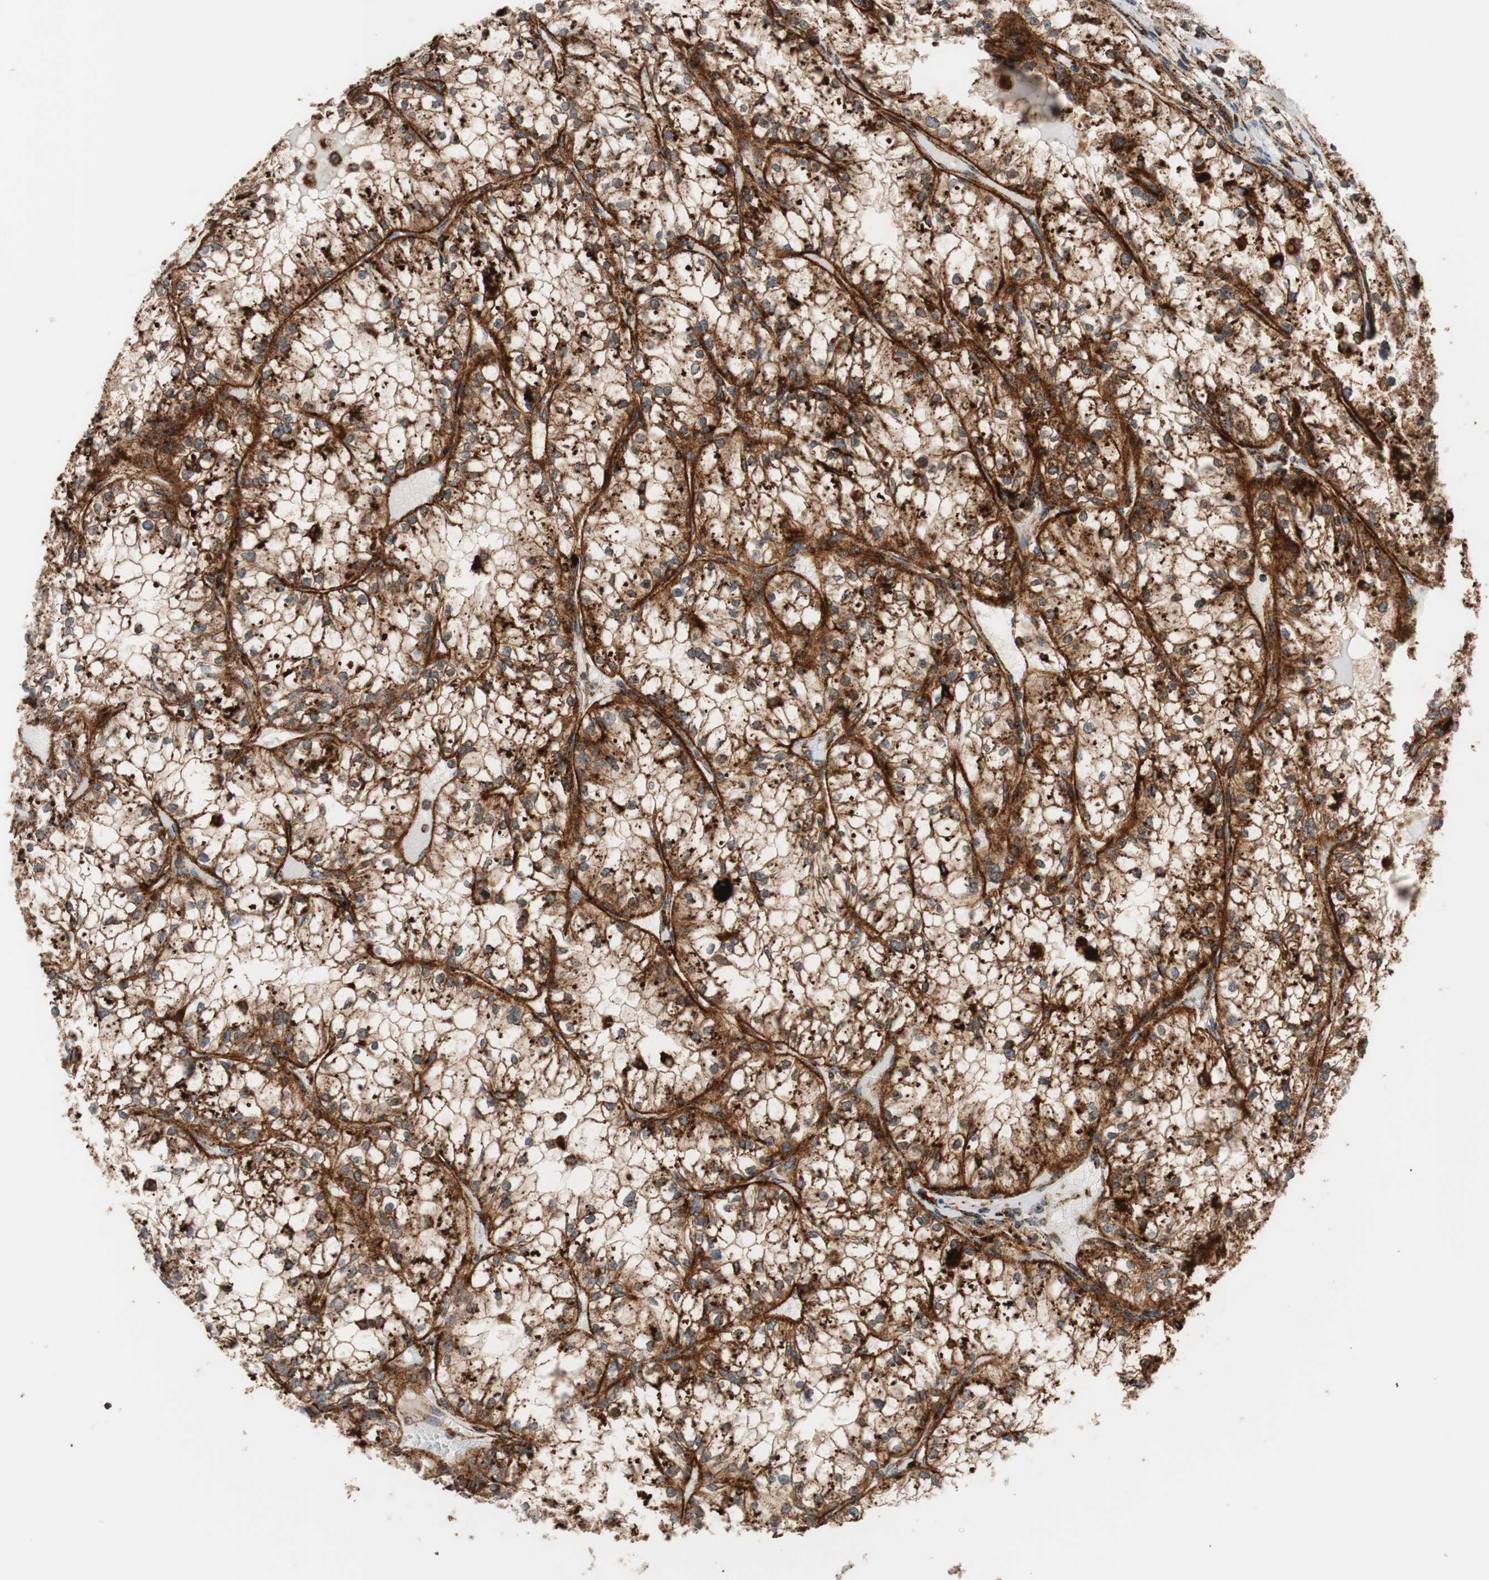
{"staining": {"intensity": "strong", "quantity": ">75%", "location": "cytoplasmic/membranous"}, "tissue": "renal cancer", "cell_type": "Tumor cells", "image_type": "cancer", "snomed": [{"axis": "morphology", "description": "Adenocarcinoma, NOS"}, {"axis": "topography", "description": "Kidney"}], "caption": "The photomicrograph reveals a brown stain indicating the presence of a protein in the cytoplasmic/membranous of tumor cells in renal adenocarcinoma. The staining was performed using DAB to visualize the protein expression in brown, while the nuclei were stained in blue with hematoxylin (Magnification: 20x).", "gene": "LAMP1", "patient": {"sex": "male", "age": 56}}